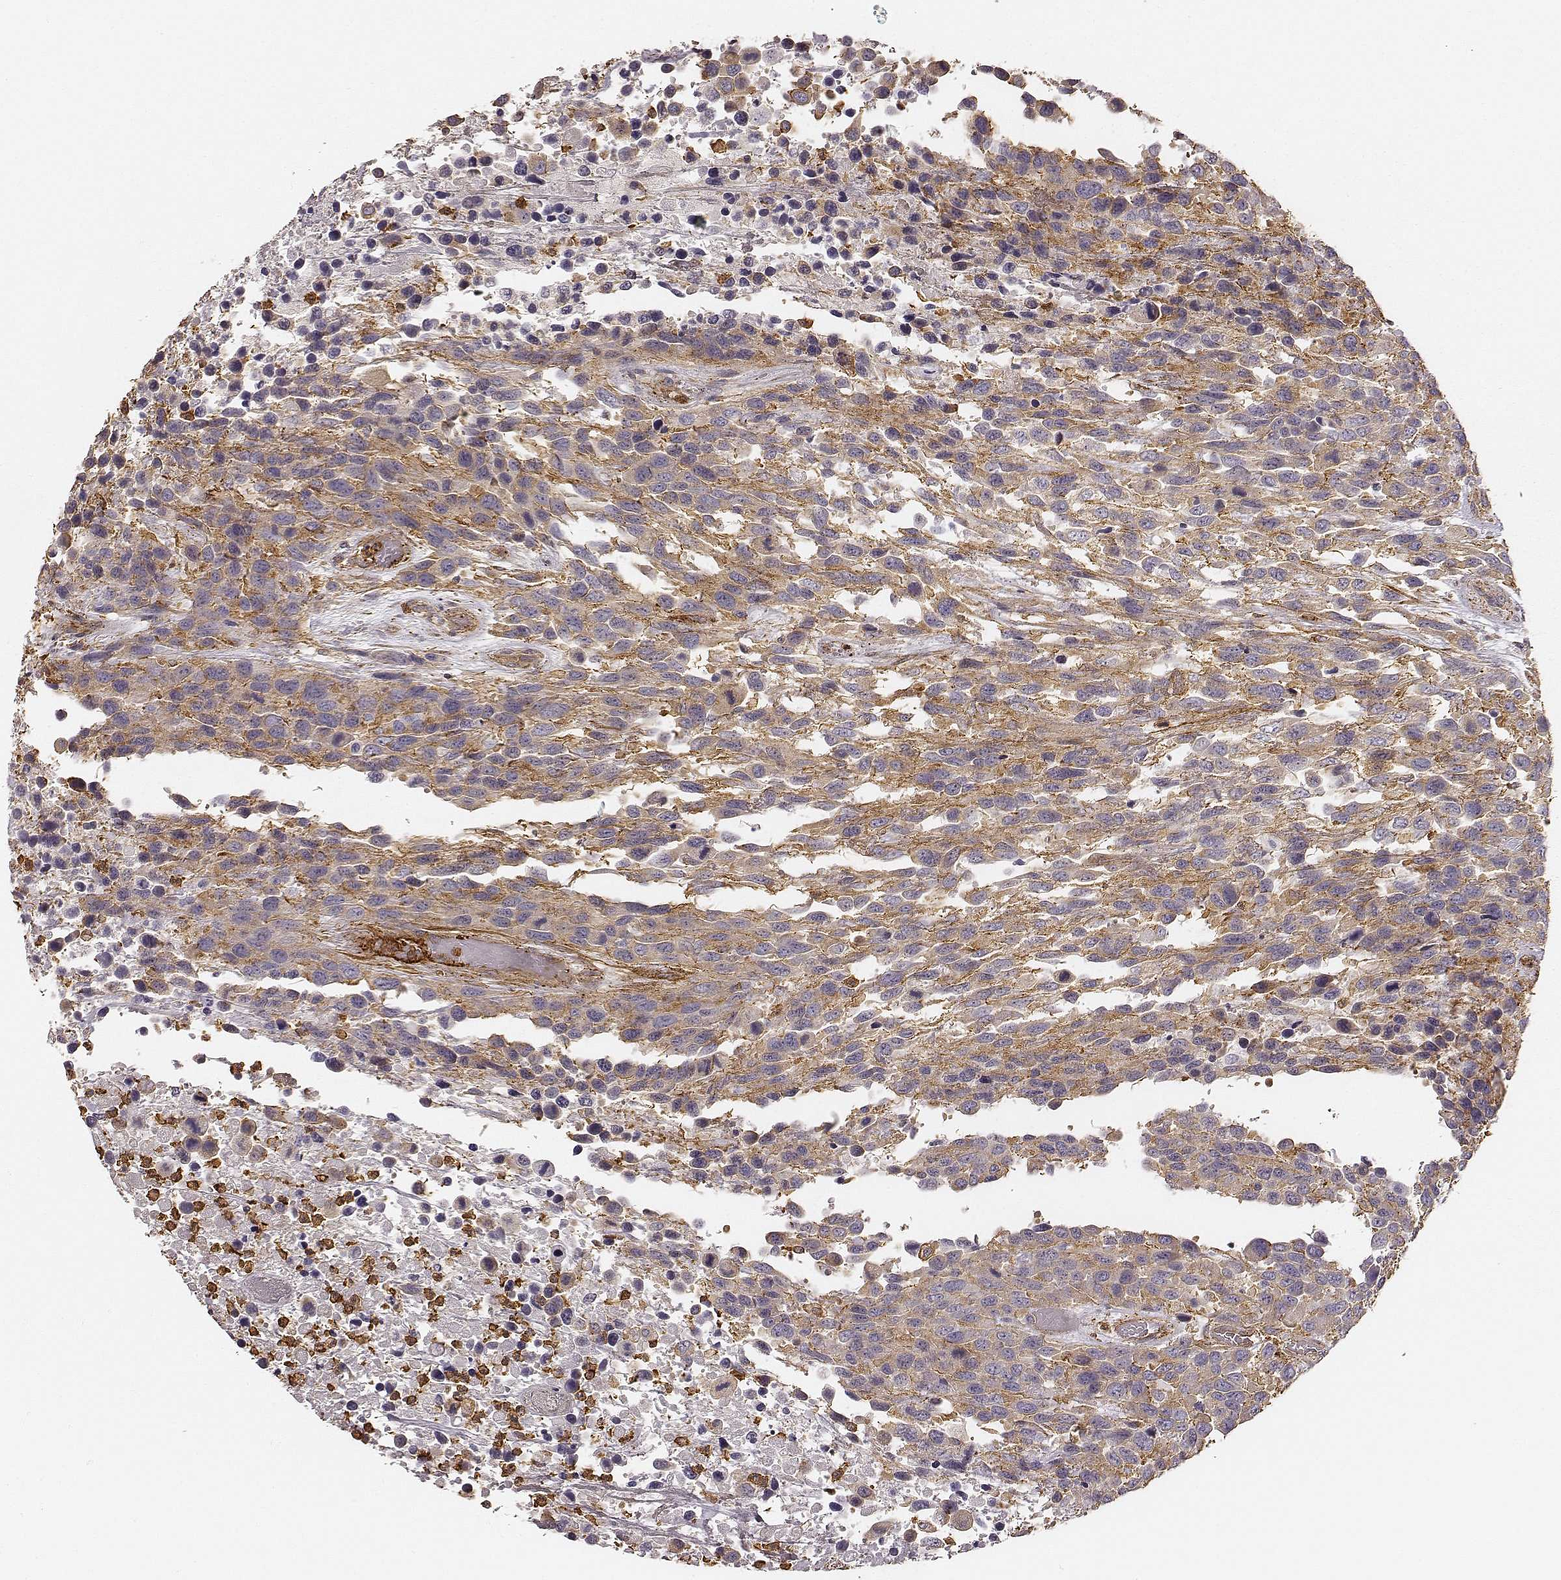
{"staining": {"intensity": "weak", "quantity": "25%-75%", "location": "cytoplasmic/membranous"}, "tissue": "urothelial cancer", "cell_type": "Tumor cells", "image_type": "cancer", "snomed": [{"axis": "morphology", "description": "Urothelial carcinoma, High grade"}, {"axis": "topography", "description": "Urinary bladder"}], "caption": "There is low levels of weak cytoplasmic/membranous staining in tumor cells of high-grade urothelial carcinoma, as demonstrated by immunohistochemical staining (brown color).", "gene": "ZYX", "patient": {"sex": "female", "age": 70}}